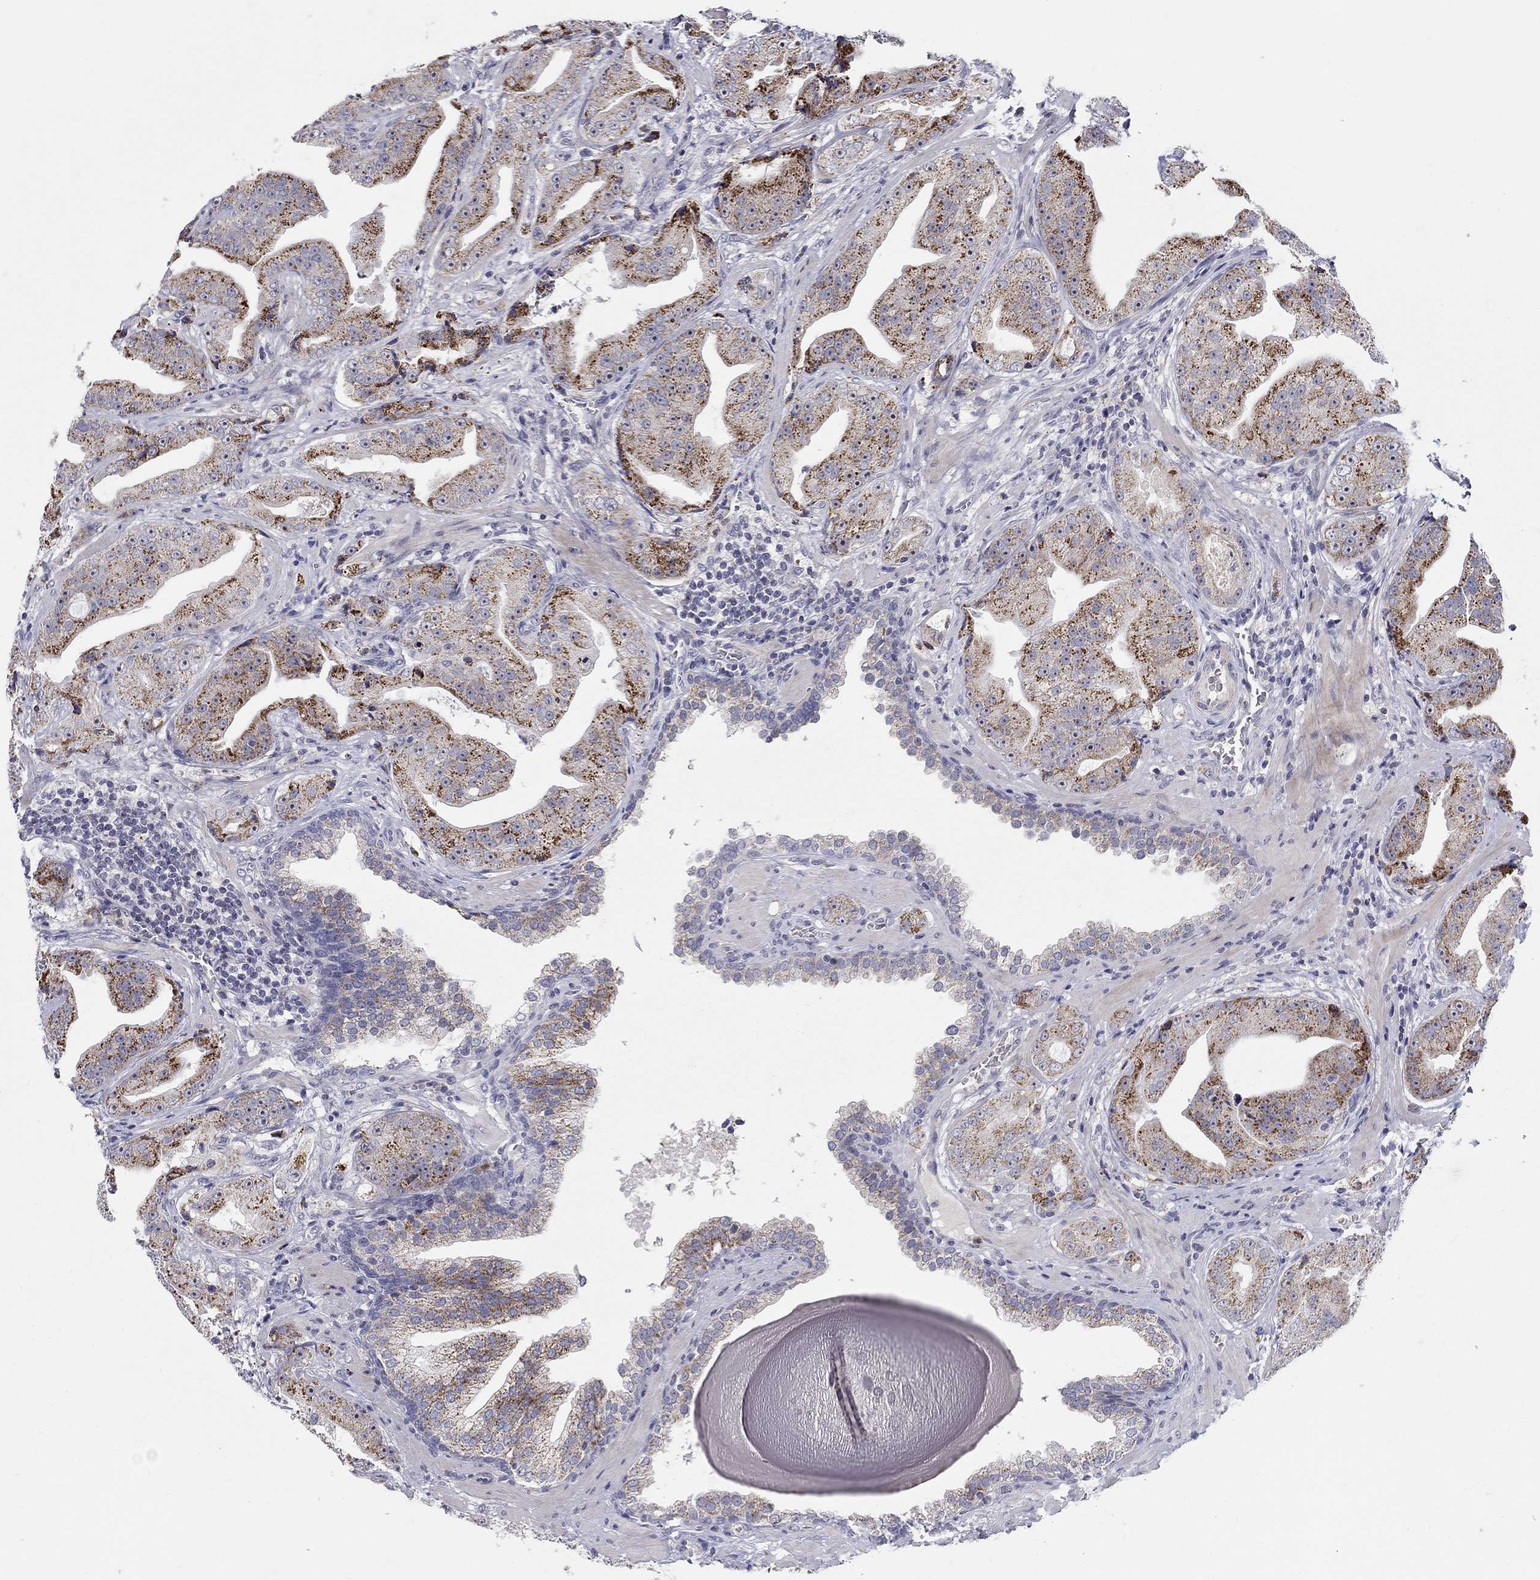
{"staining": {"intensity": "strong", "quantity": ">75%", "location": "cytoplasmic/membranous"}, "tissue": "prostate cancer", "cell_type": "Tumor cells", "image_type": "cancer", "snomed": [{"axis": "morphology", "description": "Adenocarcinoma, Low grade"}, {"axis": "topography", "description": "Prostate"}], "caption": "Protein staining demonstrates strong cytoplasmic/membranous expression in about >75% of tumor cells in prostate cancer. (IHC, brightfield microscopy, high magnification).", "gene": "HMX2", "patient": {"sex": "male", "age": 62}}